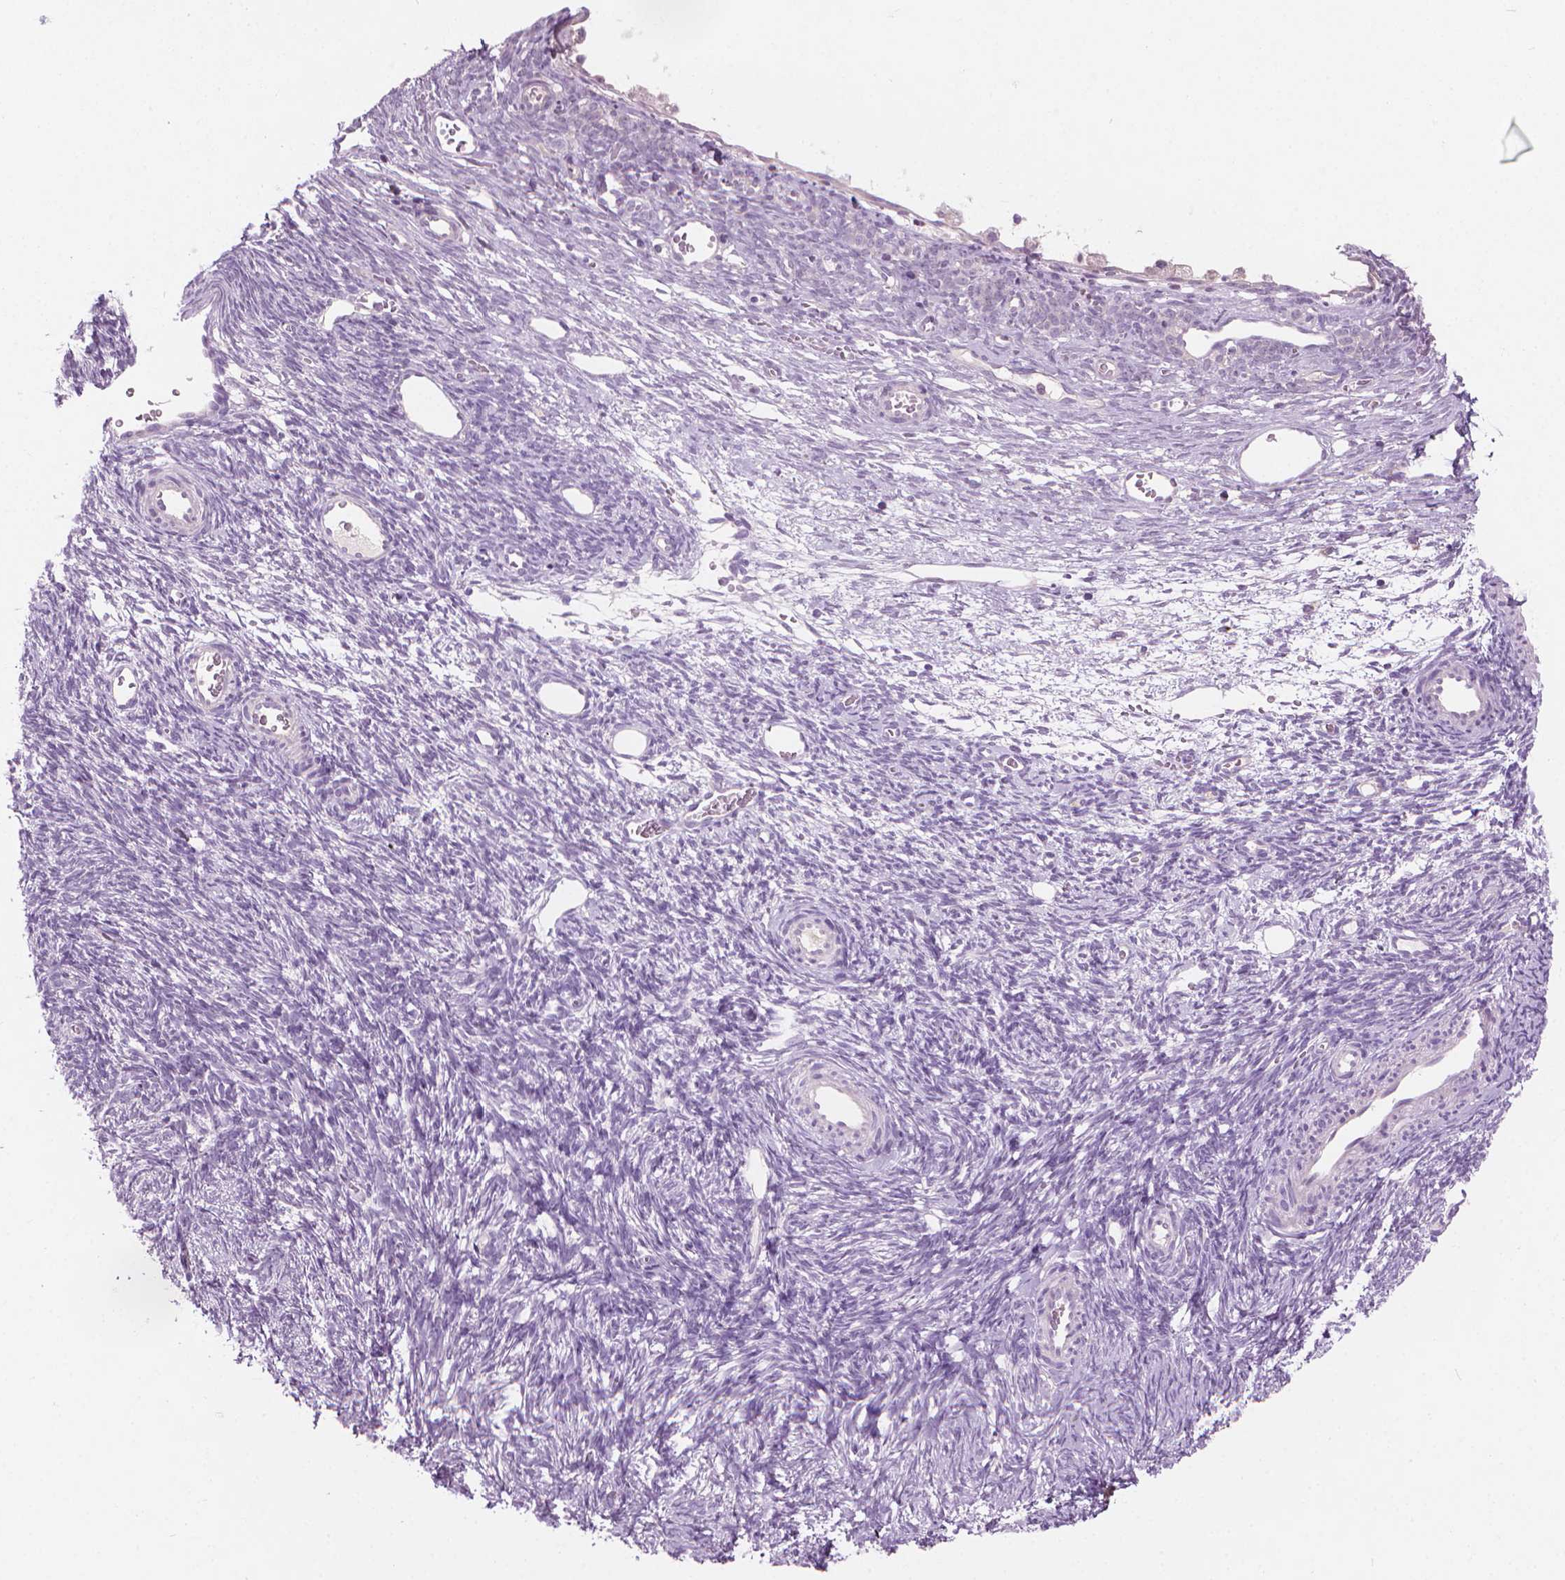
{"staining": {"intensity": "negative", "quantity": "none", "location": "none"}, "tissue": "ovary", "cell_type": "Follicle cells", "image_type": "normal", "snomed": [{"axis": "morphology", "description": "Normal tissue, NOS"}, {"axis": "topography", "description": "Ovary"}], "caption": "Follicle cells are negative for protein expression in normal human ovary. The staining is performed using DAB (3,3'-diaminobenzidine) brown chromogen with nuclei counter-stained in using hematoxylin.", "gene": "CFAP126", "patient": {"sex": "female", "age": 34}}